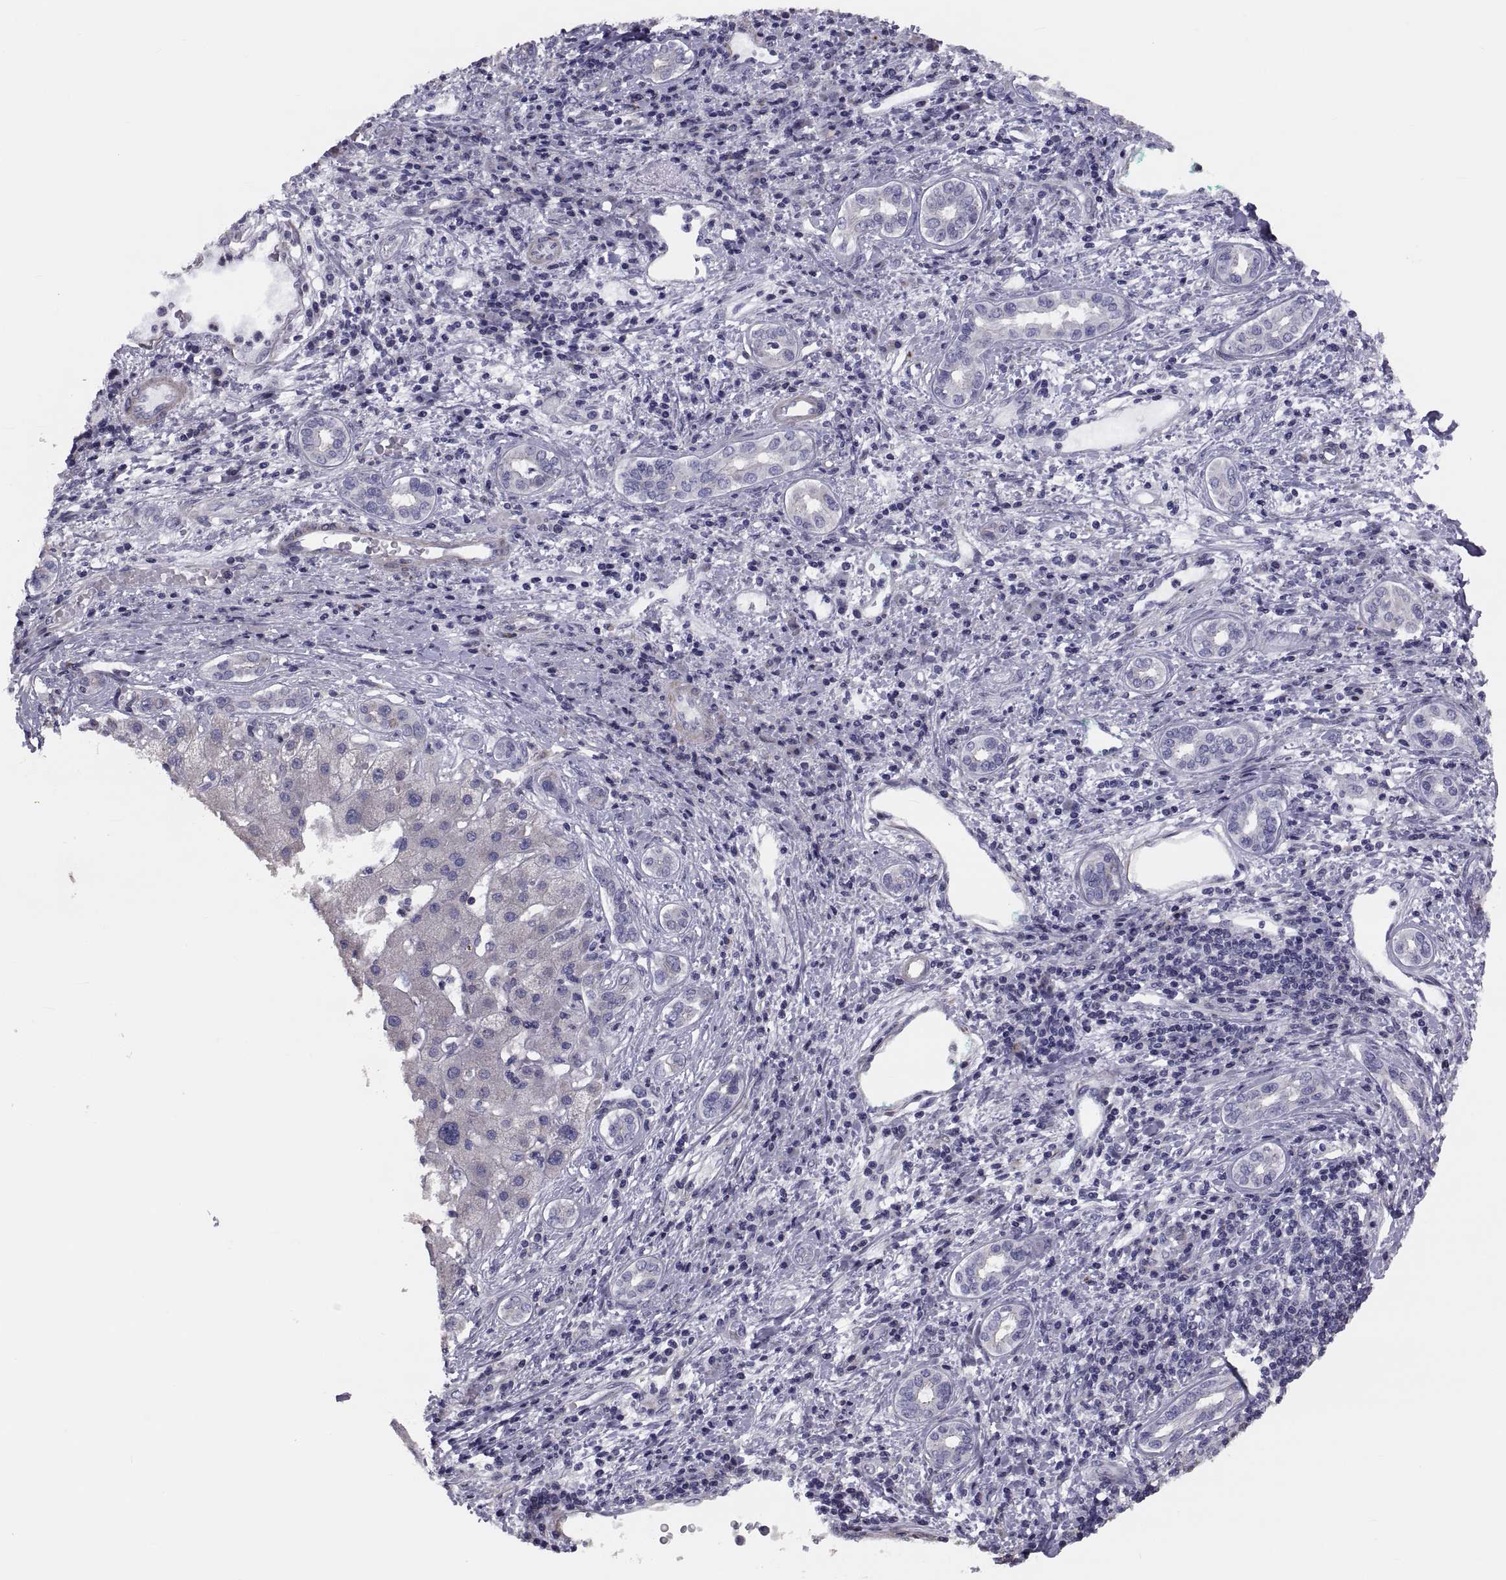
{"staining": {"intensity": "weak", "quantity": "<25%", "location": "cytoplasmic/membranous"}, "tissue": "liver cancer", "cell_type": "Tumor cells", "image_type": "cancer", "snomed": [{"axis": "morphology", "description": "Carcinoma, Hepatocellular, NOS"}, {"axis": "topography", "description": "Liver"}], "caption": "The micrograph shows no staining of tumor cells in liver cancer (hepatocellular carcinoma).", "gene": "ANO1", "patient": {"sex": "male", "age": 65}}